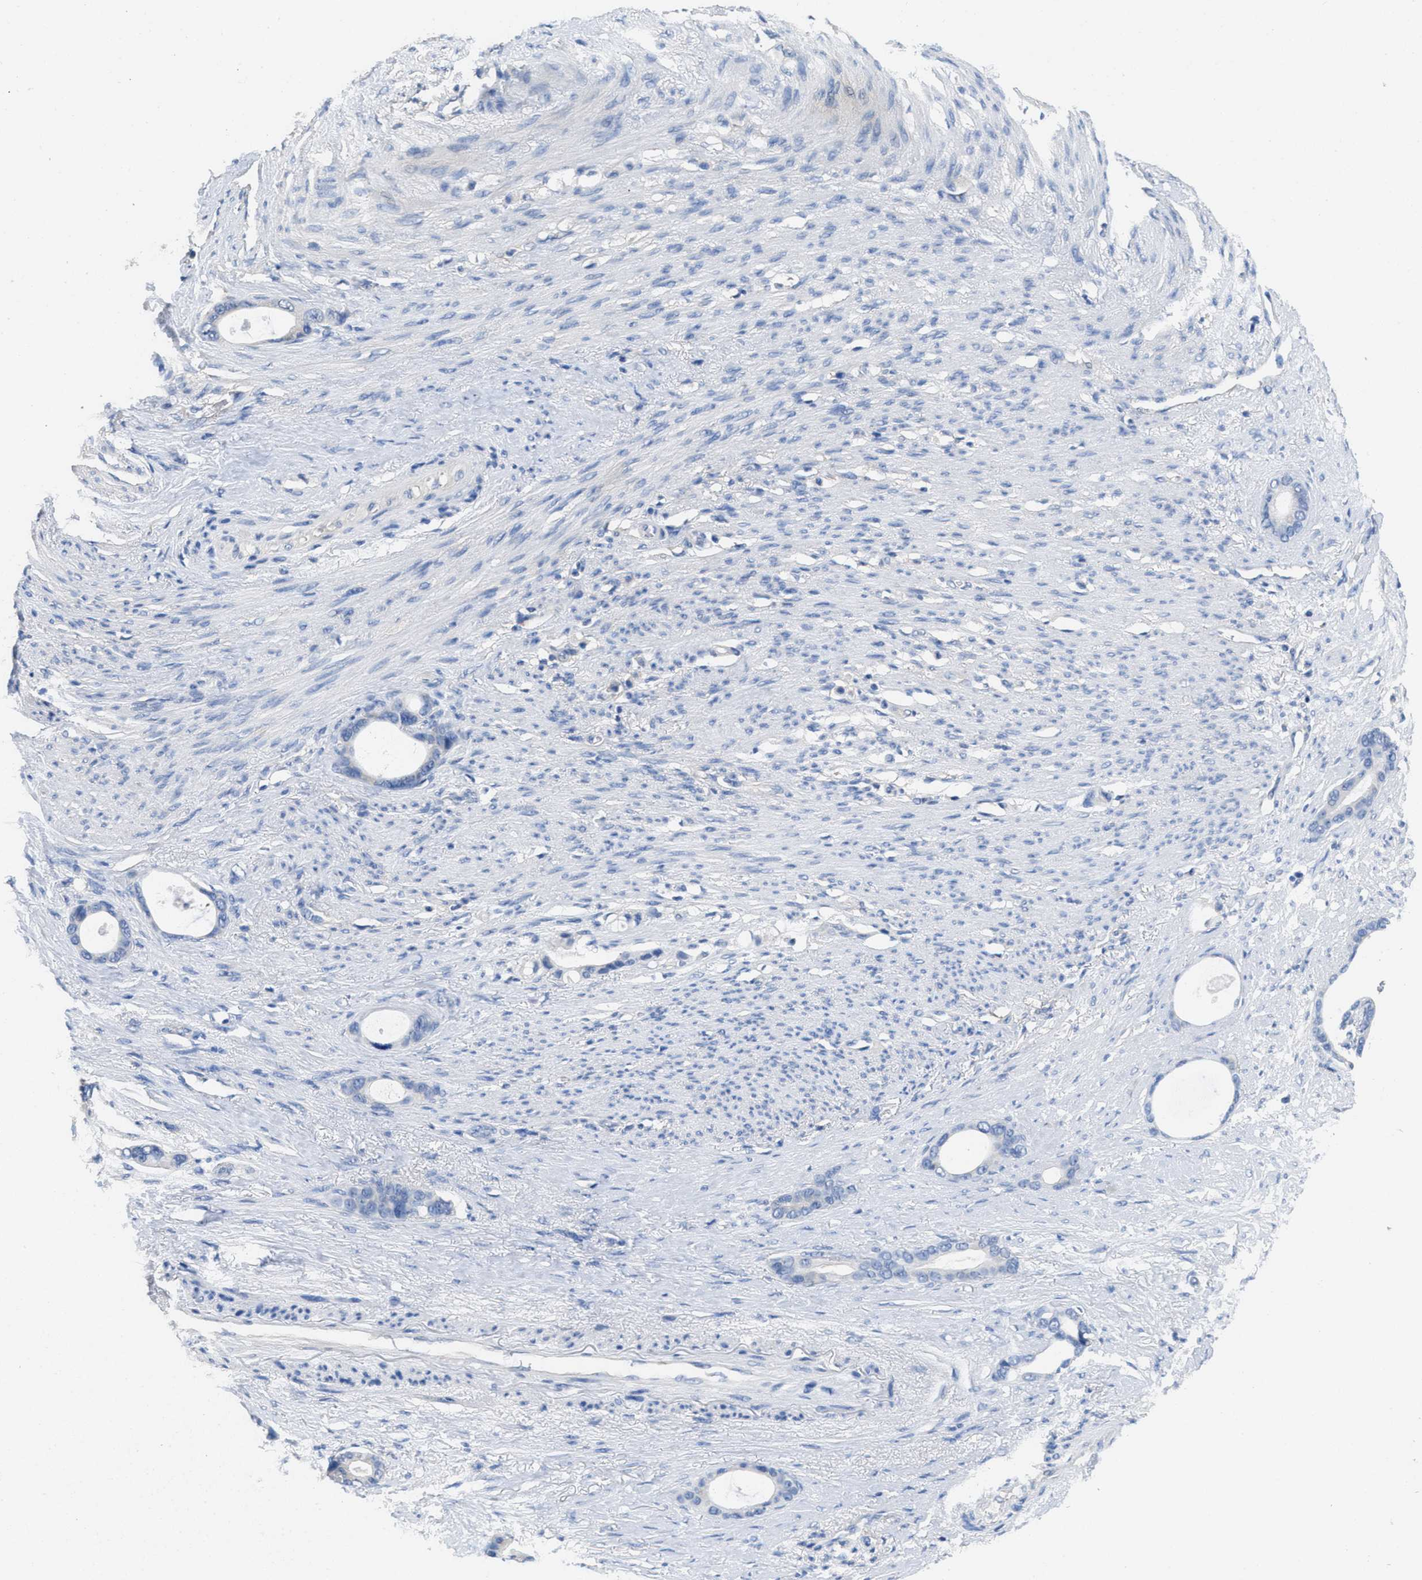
{"staining": {"intensity": "negative", "quantity": "none", "location": "none"}, "tissue": "stomach cancer", "cell_type": "Tumor cells", "image_type": "cancer", "snomed": [{"axis": "morphology", "description": "Adenocarcinoma, NOS"}, {"axis": "topography", "description": "Stomach"}], "caption": "Protein analysis of stomach adenocarcinoma shows no significant positivity in tumor cells.", "gene": "CA9", "patient": {"sex": "female", "age": 75}}